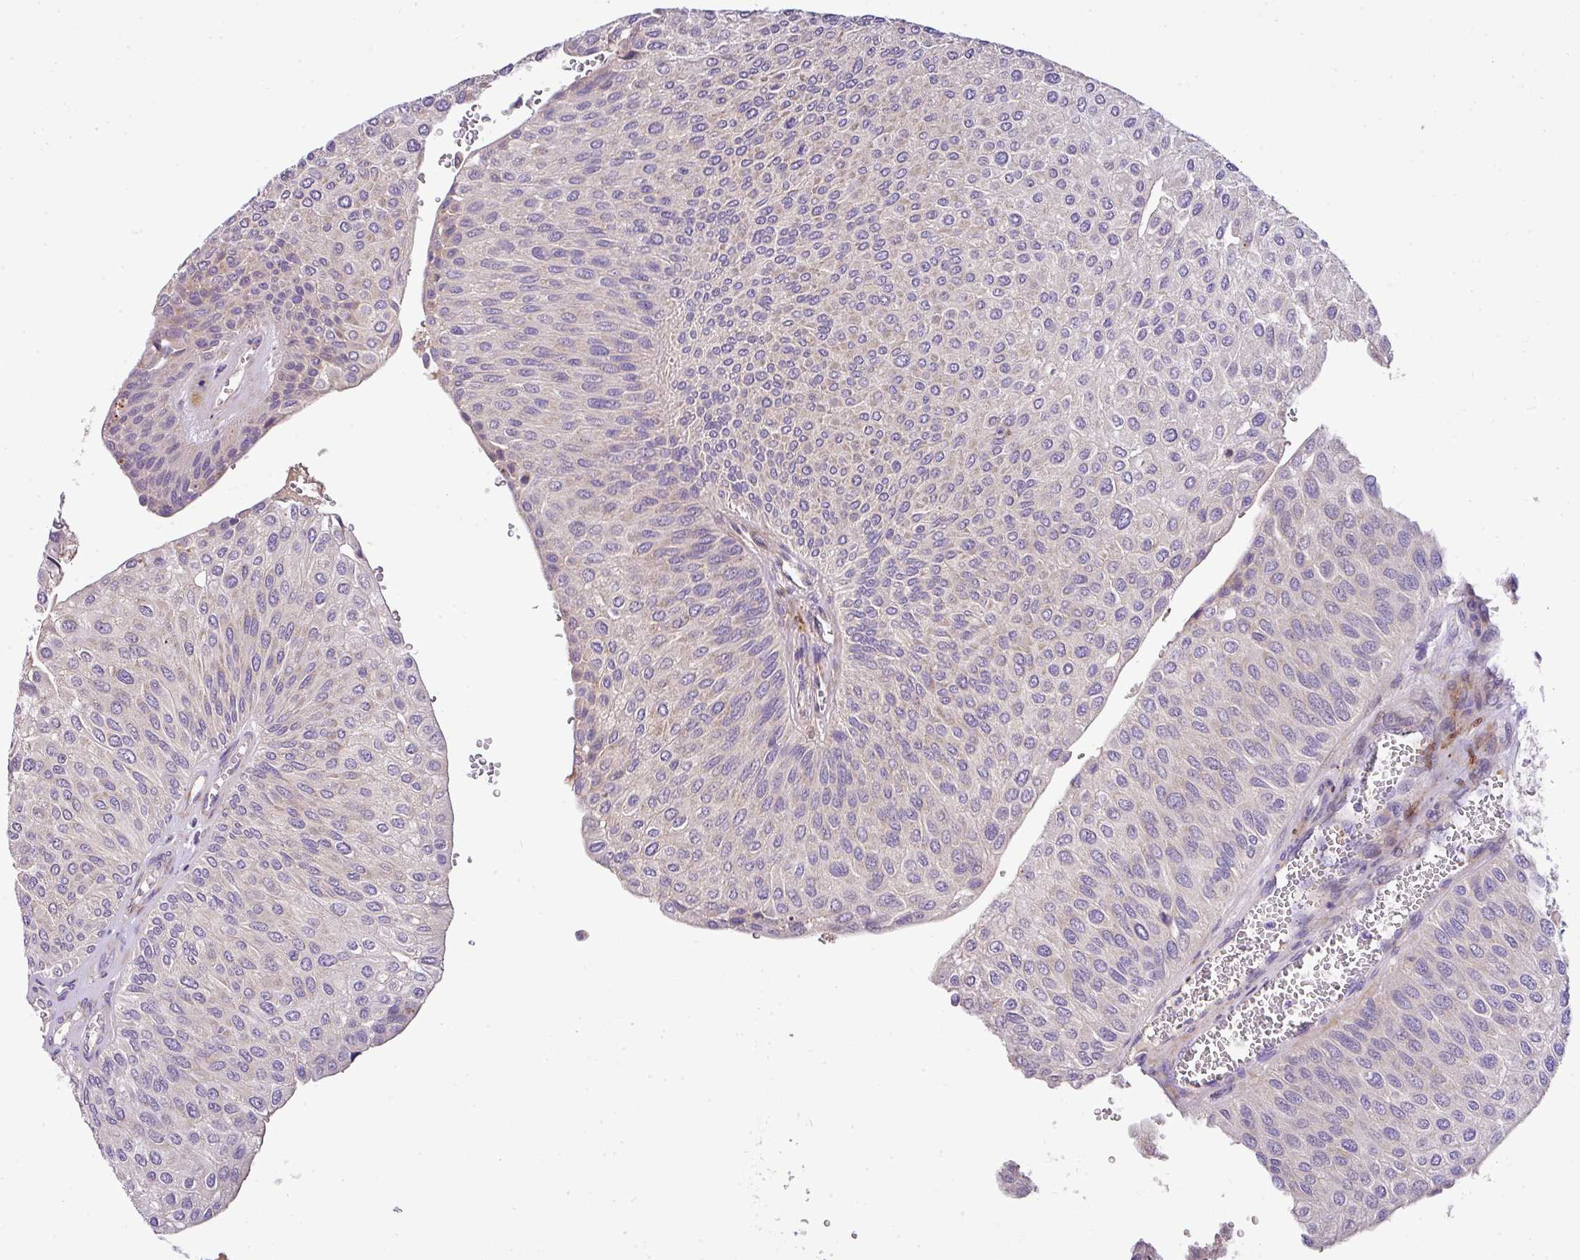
{"staining": {"intensity": "negative", "quantity": "none", "location": "none"}, "tissue": "urothelial cancer", "cell_type": "Tumor cells", "image_type": "cancer", "snomed": [{"axis": "morphology", "description": "Urothelial carcinoma, NOS"}, {"axis": "topography", "description": "Urinary bladder"}], "caption": "This is an immunohistochemistry (IHC) photomicrograph of human transitional cell carcinoma. There is no staining in tumor cells.", "gene": "ANXA2R", "patient": {"sex": "male", "age": 67}}